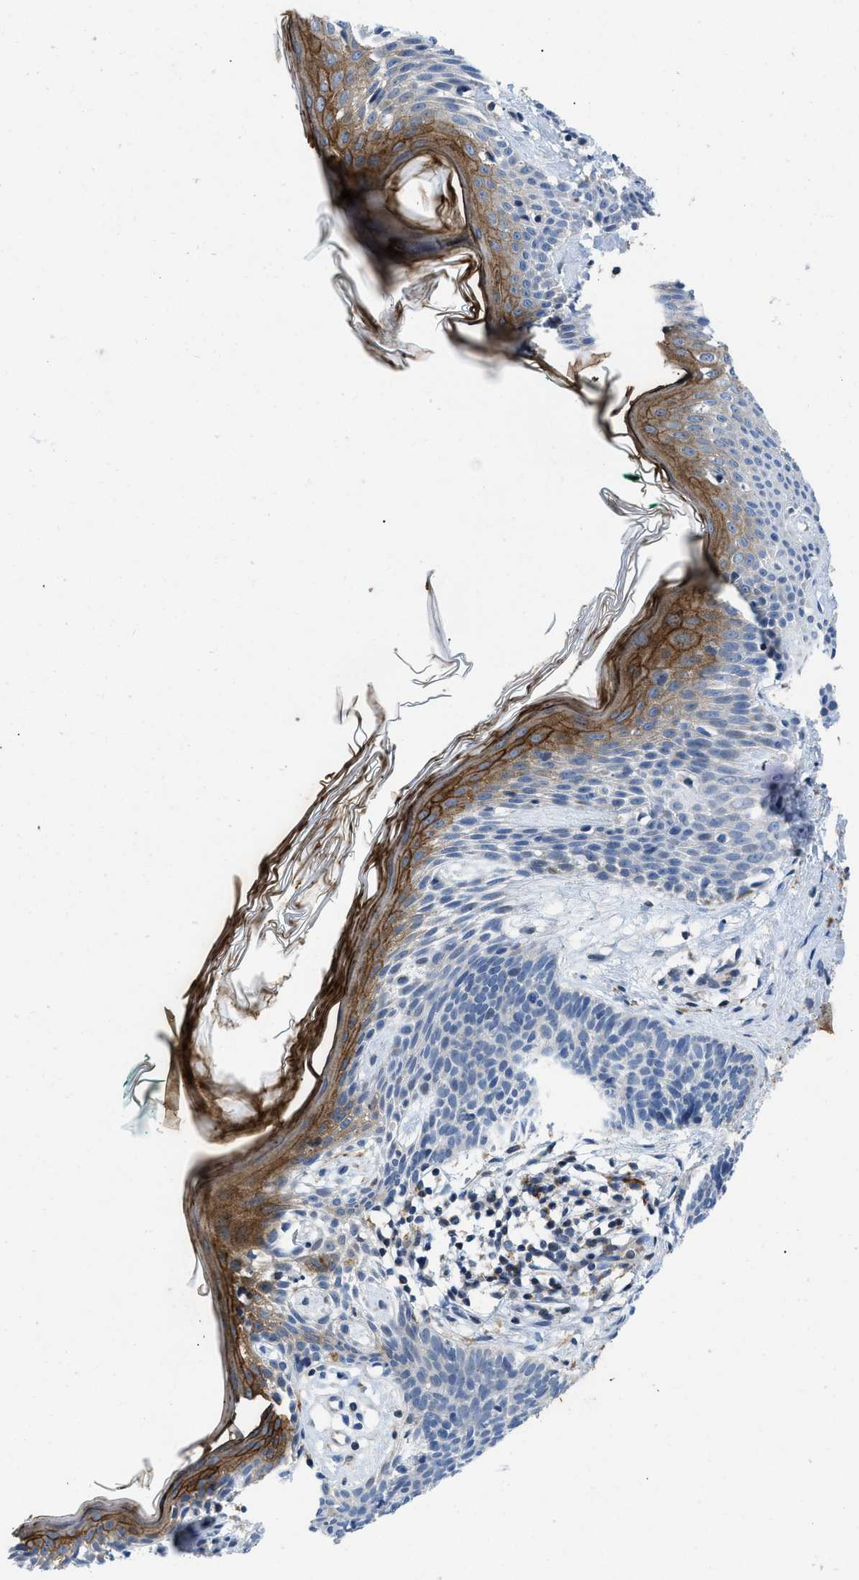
{"staining": {"intensity": "negative", "quantity": "none", "location": "none"}, "tissue": "skin cancer", "cell_type": "Tumor cells", "image_type": "cancer", "snomed": [{"axis": "morphology", "description": "Basal cell carcinoma"}, {"axis": "topography", "description": "Skin"}], "caption": "Immunohistochemistry image of neoplastic tissue: skin cancer (basal cell carcinoma) stained with DAB (3,3'-diaminobenzidine) demonstrates no significant protein staining in tumor cells.", "gene": "ENPP4", "patient": {"sex": "male", "age": 60}}